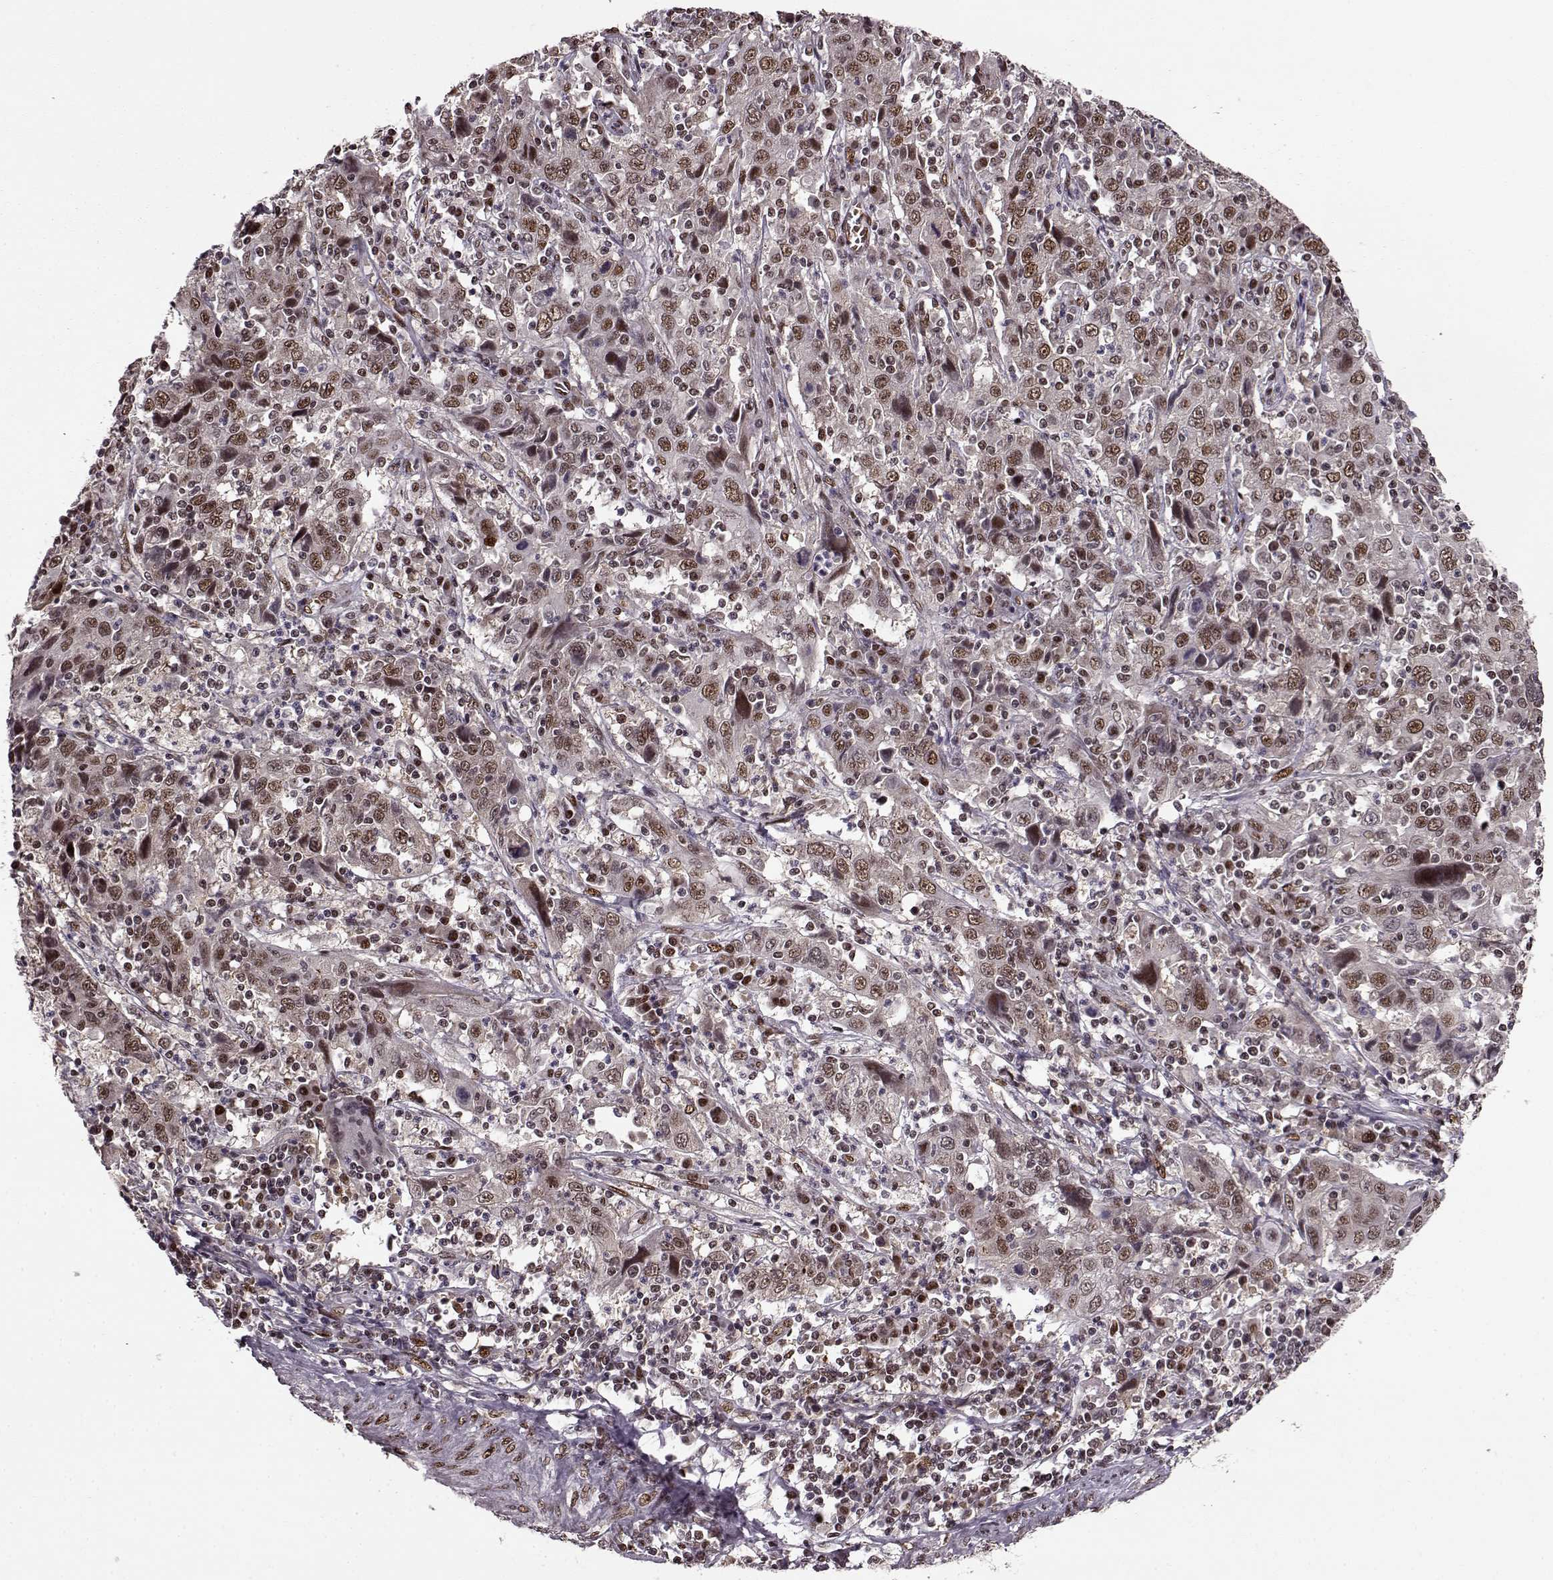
{"staining": {"intensity": "moderate", "quantity": "25%-75%", "location": "nuclear"}, "tissue": "cervical cancer", "cell_type": "Tumor cells", "image_type": "cancer", "snomed": [{"axis": "morphology", "description": "Squamous cell carcinoma, NOS"}, {"axis": "topography", "description": "Cervix"}], "caption": "Immunohistochemical staining of cervical cancer shows moderate nuclear protein staining in about 25%-75% of tumor cells.", "gene": "FTO", "patient": {"sex": "female", "age": 46}}